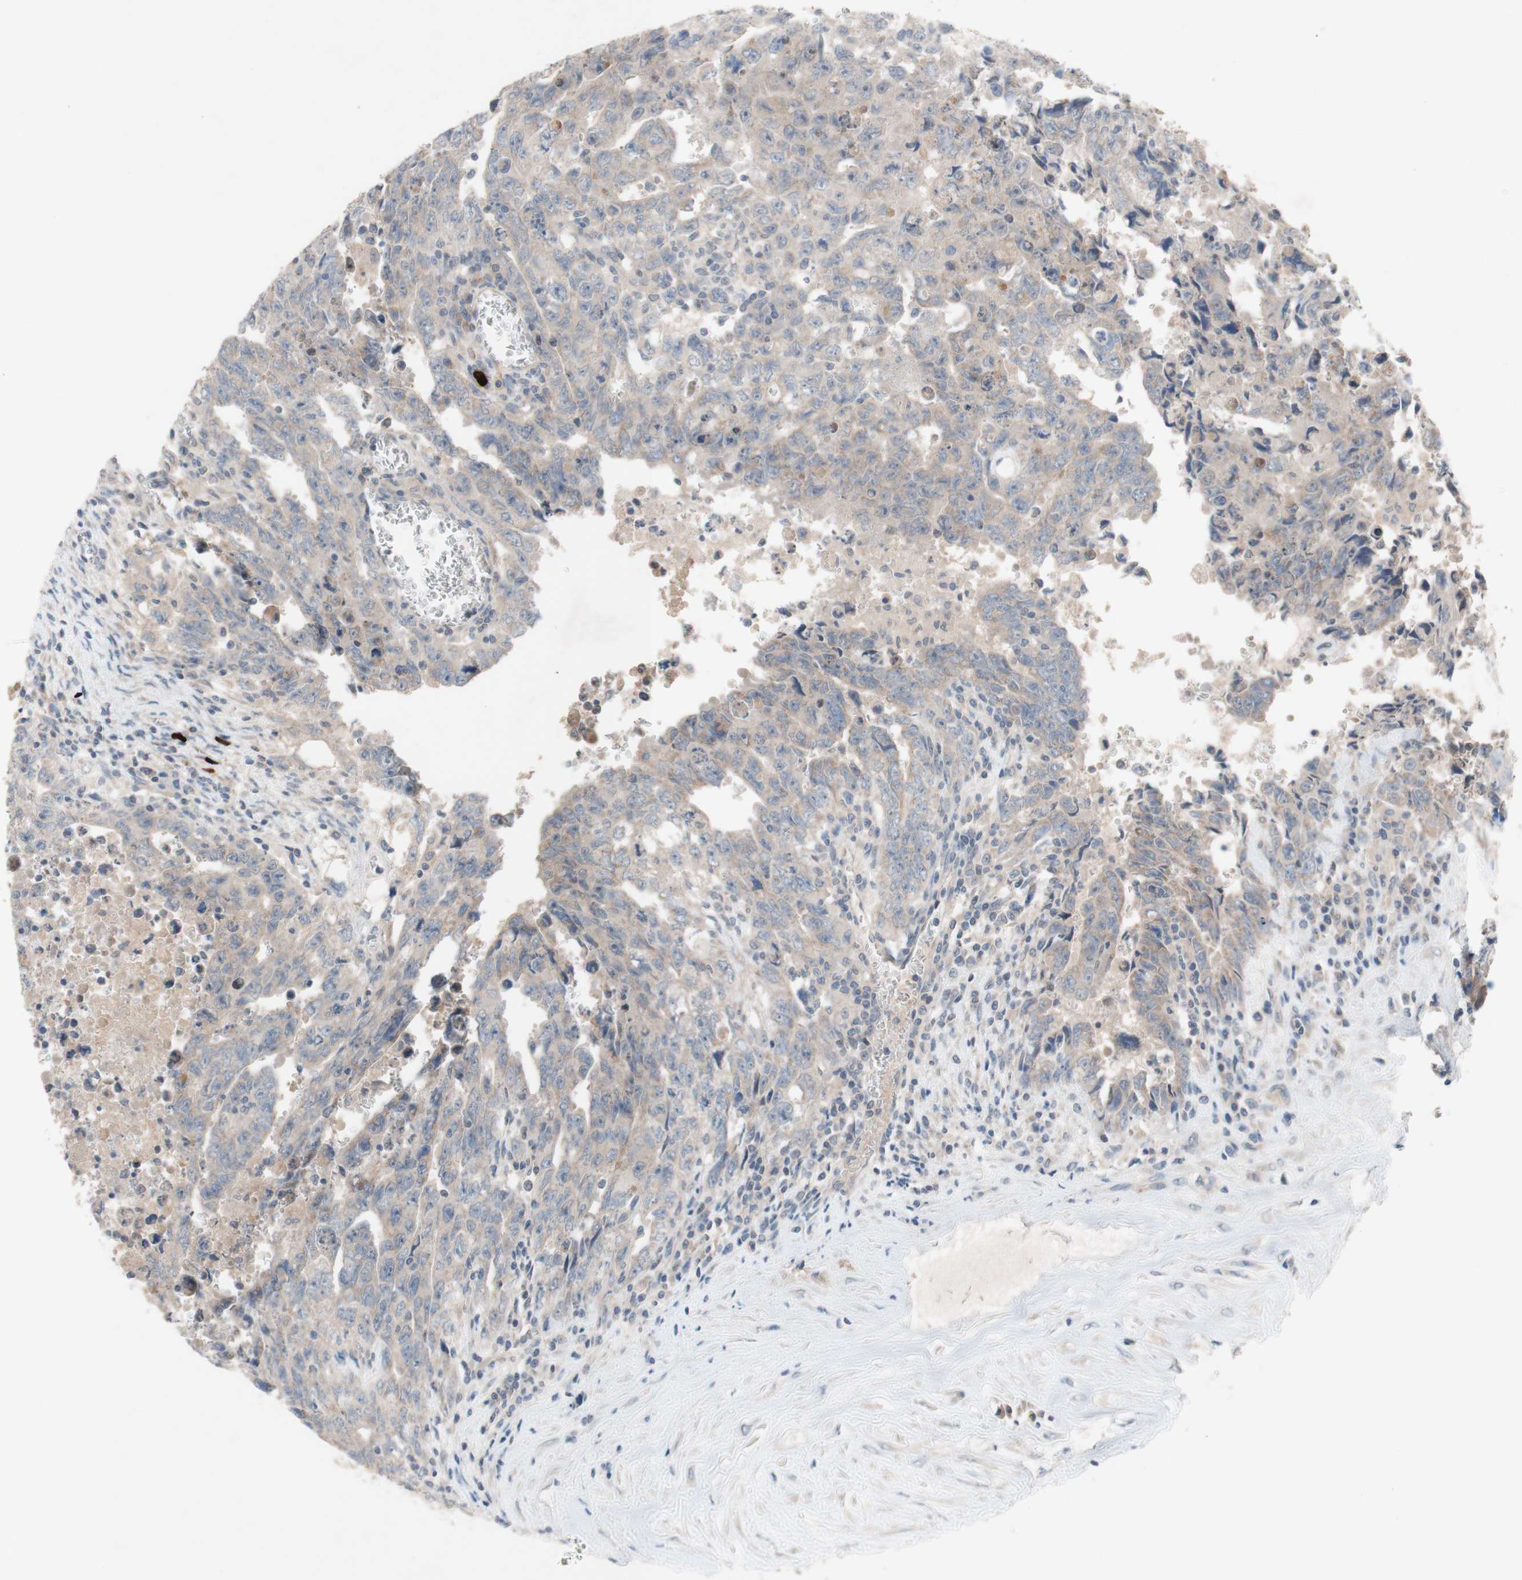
{"staining": {"intensity": "weak", "quantity": "<25%", "location": "cytoplasmic/membranous"}, "tissue": "testis cancer", "cell_type": "Tumor cells", "image_type": "cancer", "snomed": [{"axis": "morphology", "description": "Carcinoma, Embryonal, NOS"}, {"axis": "topography", "description": "Testis"}], "caption": "Micrograph shows no protein expression in tumor cells of embryonal carcinoma (testis) tissue. (Brightfield microscopy of DAB IHC at high magnification).", "gene": "PEX2", "patient": {"sex": "male", "age": 28}}